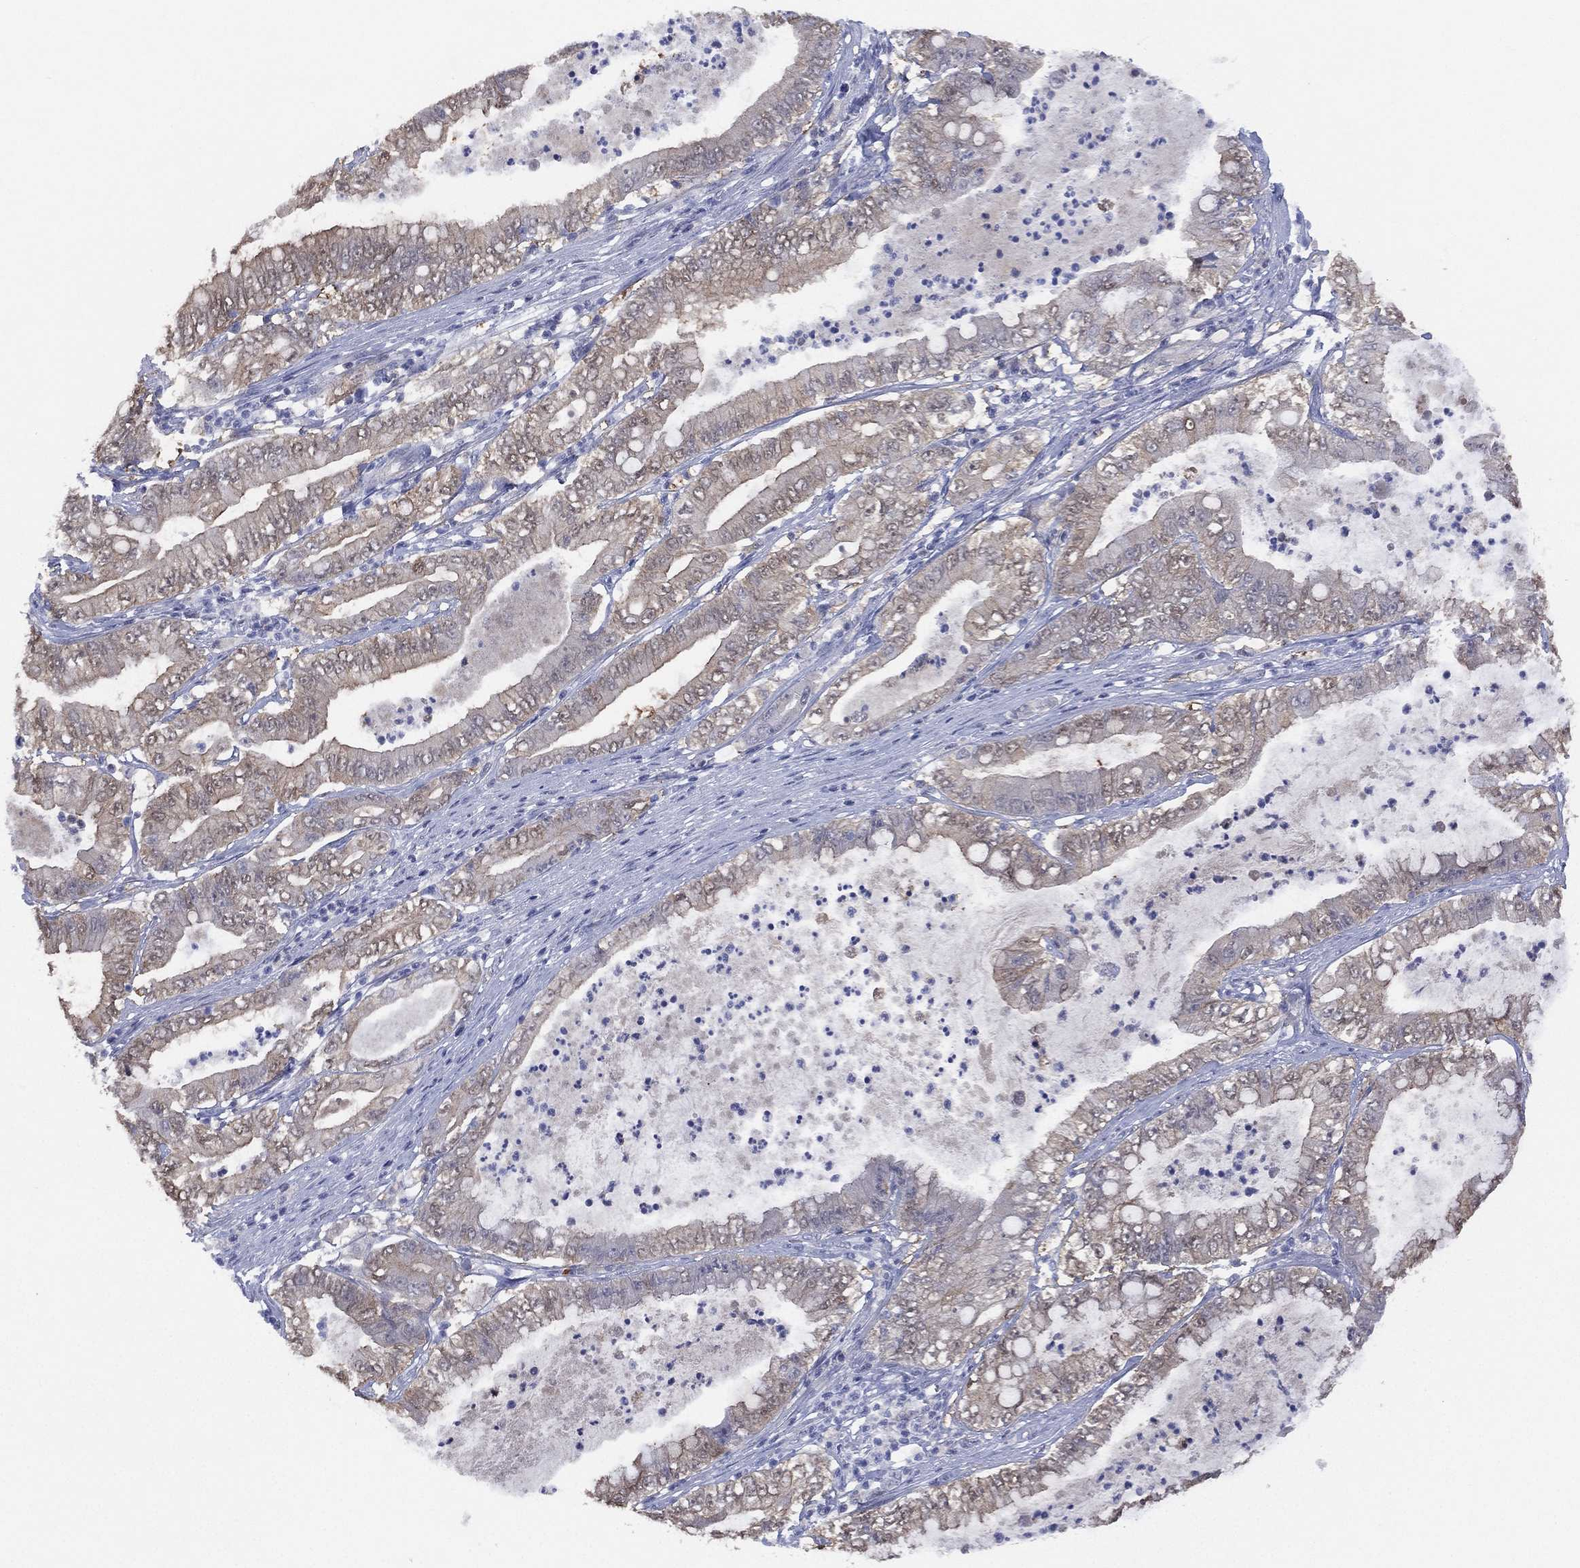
{"staining": {"intensity": "negative", "quantity": "none", "location": "none"}, "tissue": "pancreatic cancer", "cell_type": "Tumor cells", "image_type": "cancer", "snomed": [{"axis": "morphology", "description": "Adenocarcinoma, NOS"}, {"axis": "topography", "description": "Pancreas"}], "caption": "The photomicrograph displays no significant expression in tumor cells of pancreatic cancer.", "gene": "DDAH1", "patient": {"sex": "male", "age": 71}}